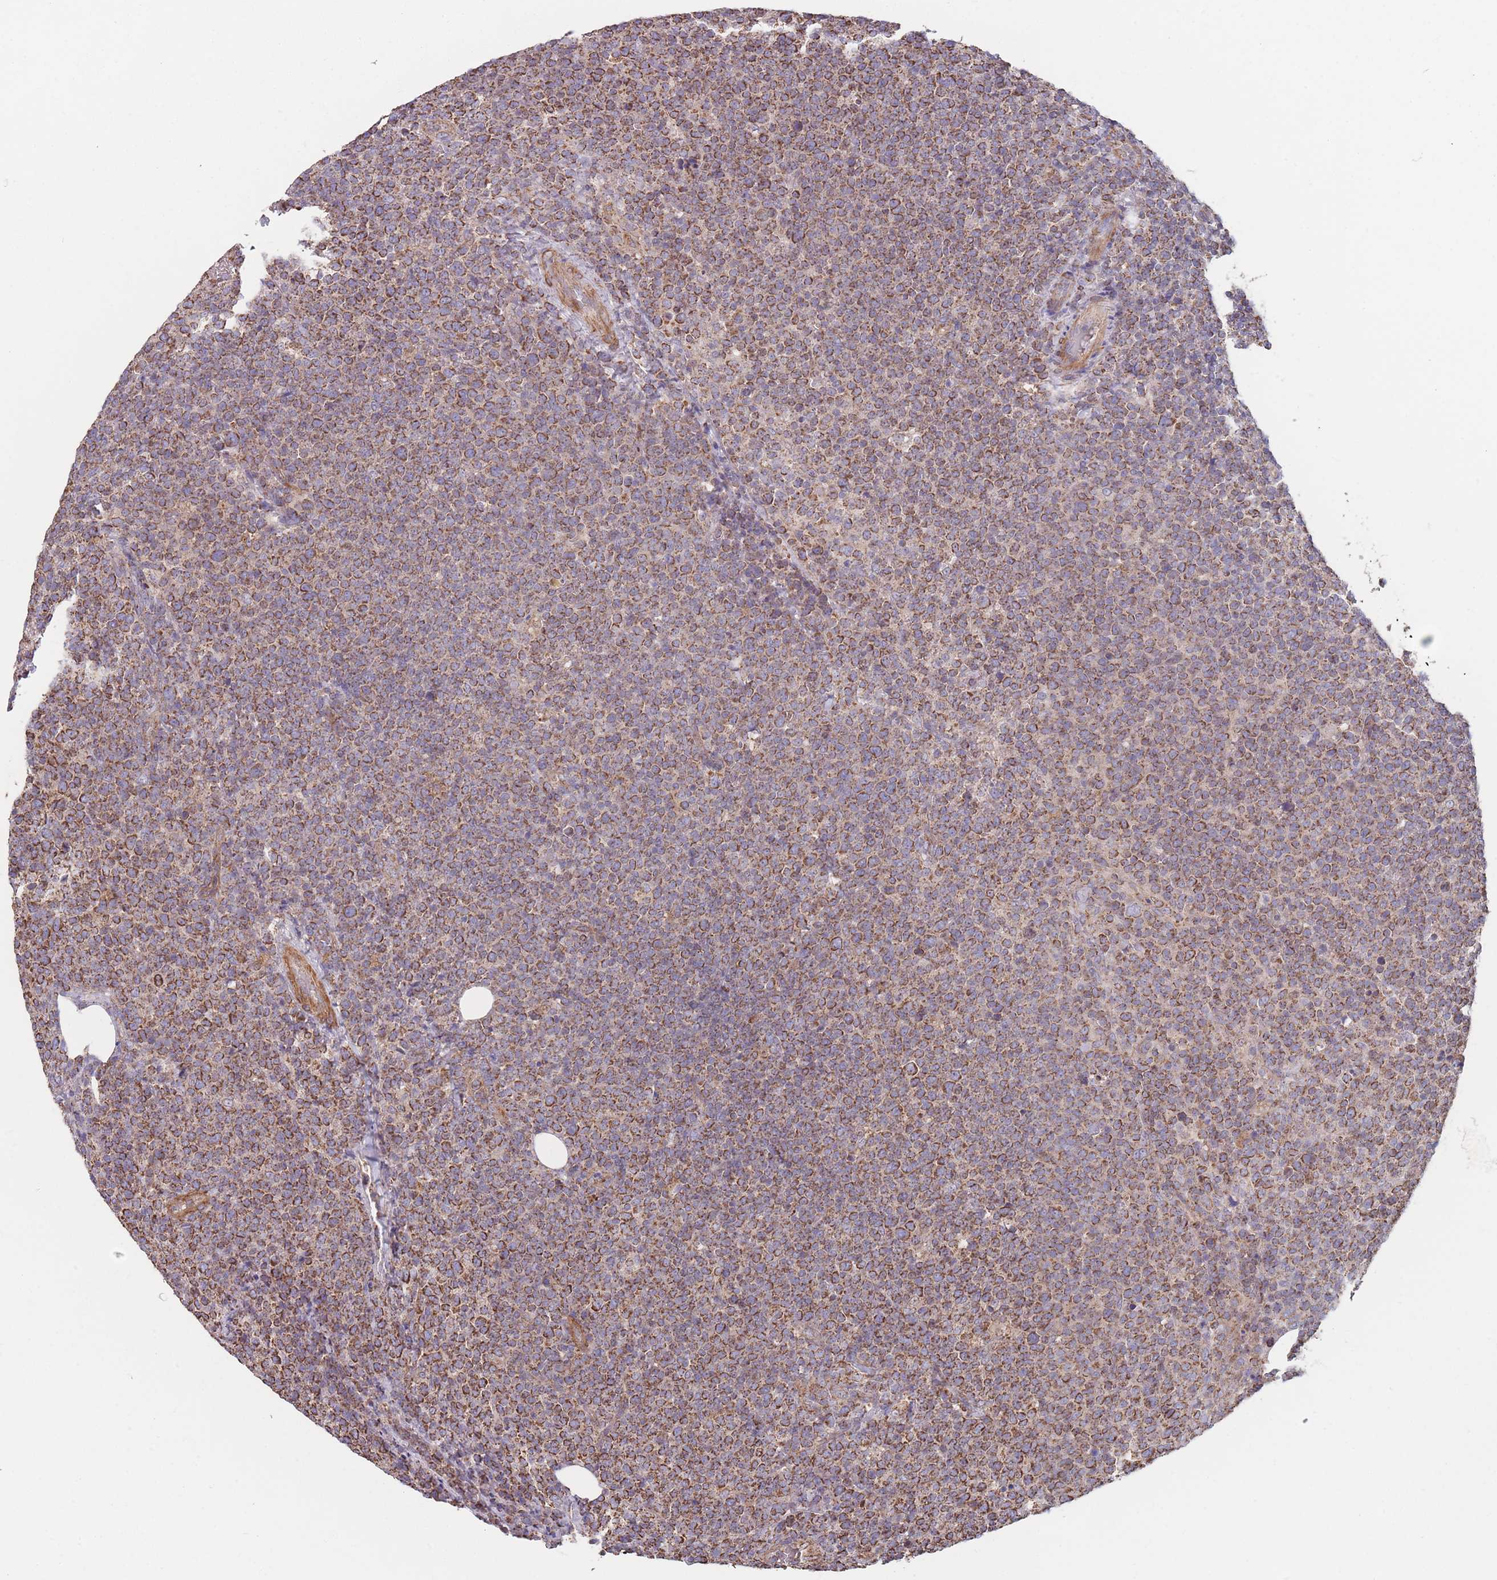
{"staining": {"intensity": "moderate", "quantity": ">75%", "location": "cytoplasmic/membranous"}, "tissue": "lymphoma", "cell_type": "Tumor cells", "image_type": "cancer", "snomed": [{"axis": "morphology", "description": "Malignant lymphoma, non-Hodgkin's type, High grade"}, {"axis": "topography", "description": "Lymph node"}], "caption": "Immunohistochemical staining of lymphoma demonstrates medium levels of moderate cytoplasmic/membranous positivity in about >75% of tumor cells. The protein of interest is stained brown, and the nuclei are stained in blue (DAB IHC with brightfield microscopy, high magnification).", "gene": "KIF16B", "patient": {"sex": "male", "age": 61}}